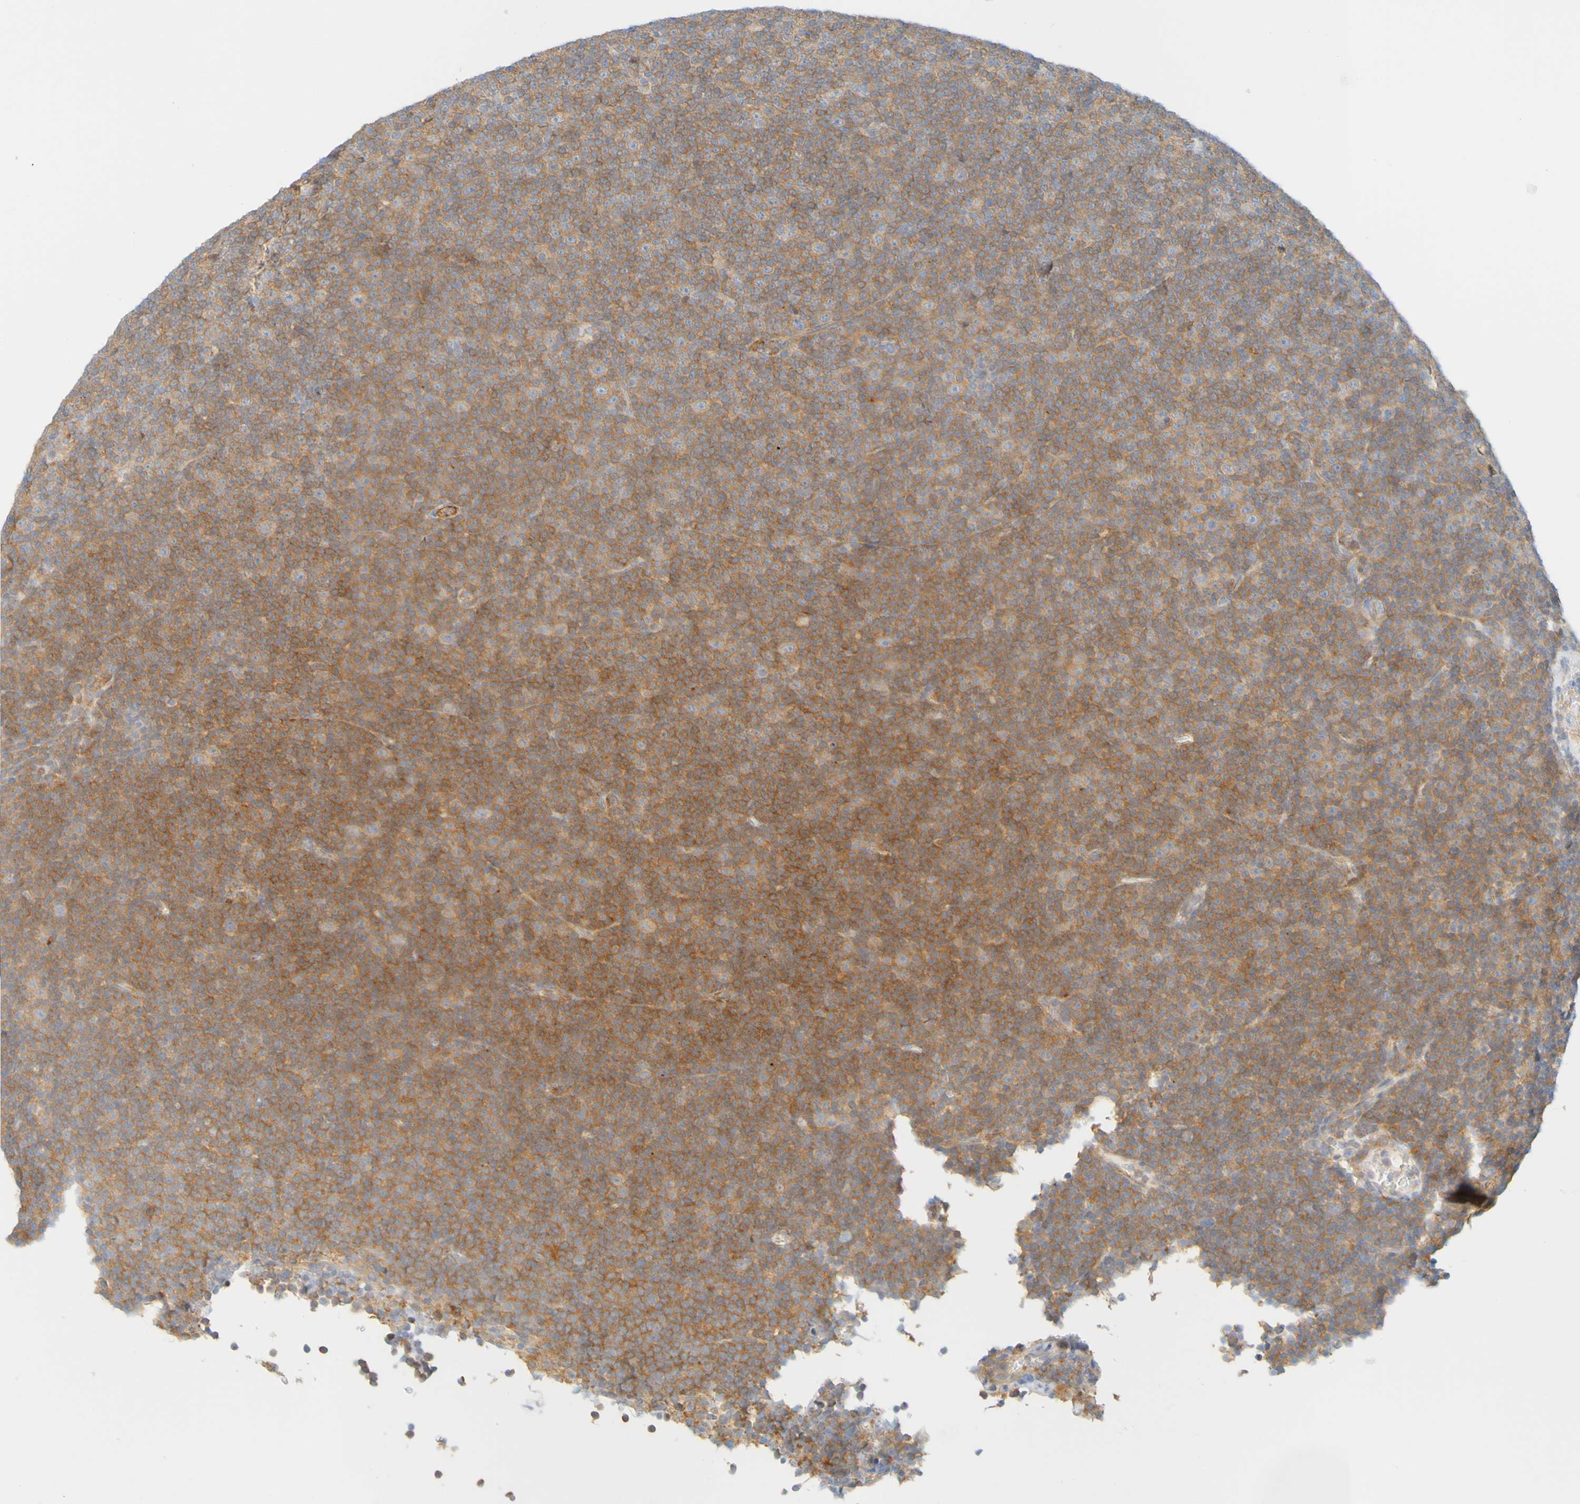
{"staining": {"intensity": "moderate", "quantity": ">75%", "location": "cytoplasmic/membranous"}, "tissue": "lymphoma", "cell_type": "Tumor cells", "image_type": "cancer", "snomed": [{"axis": "morphology", "description": "Malignant lymphoma, non-Hodgkin's type, Low grade"}, {"axis": "topography", "description": "Lymph node"}], "caption": "Immunohistochemical staining of human lymphoma shows moderate cytoplasmic/membranous protein positivity in about >75% of tumor cells.", "gene": "APPL1", "patient": {"sex": "female", "age": 67}}